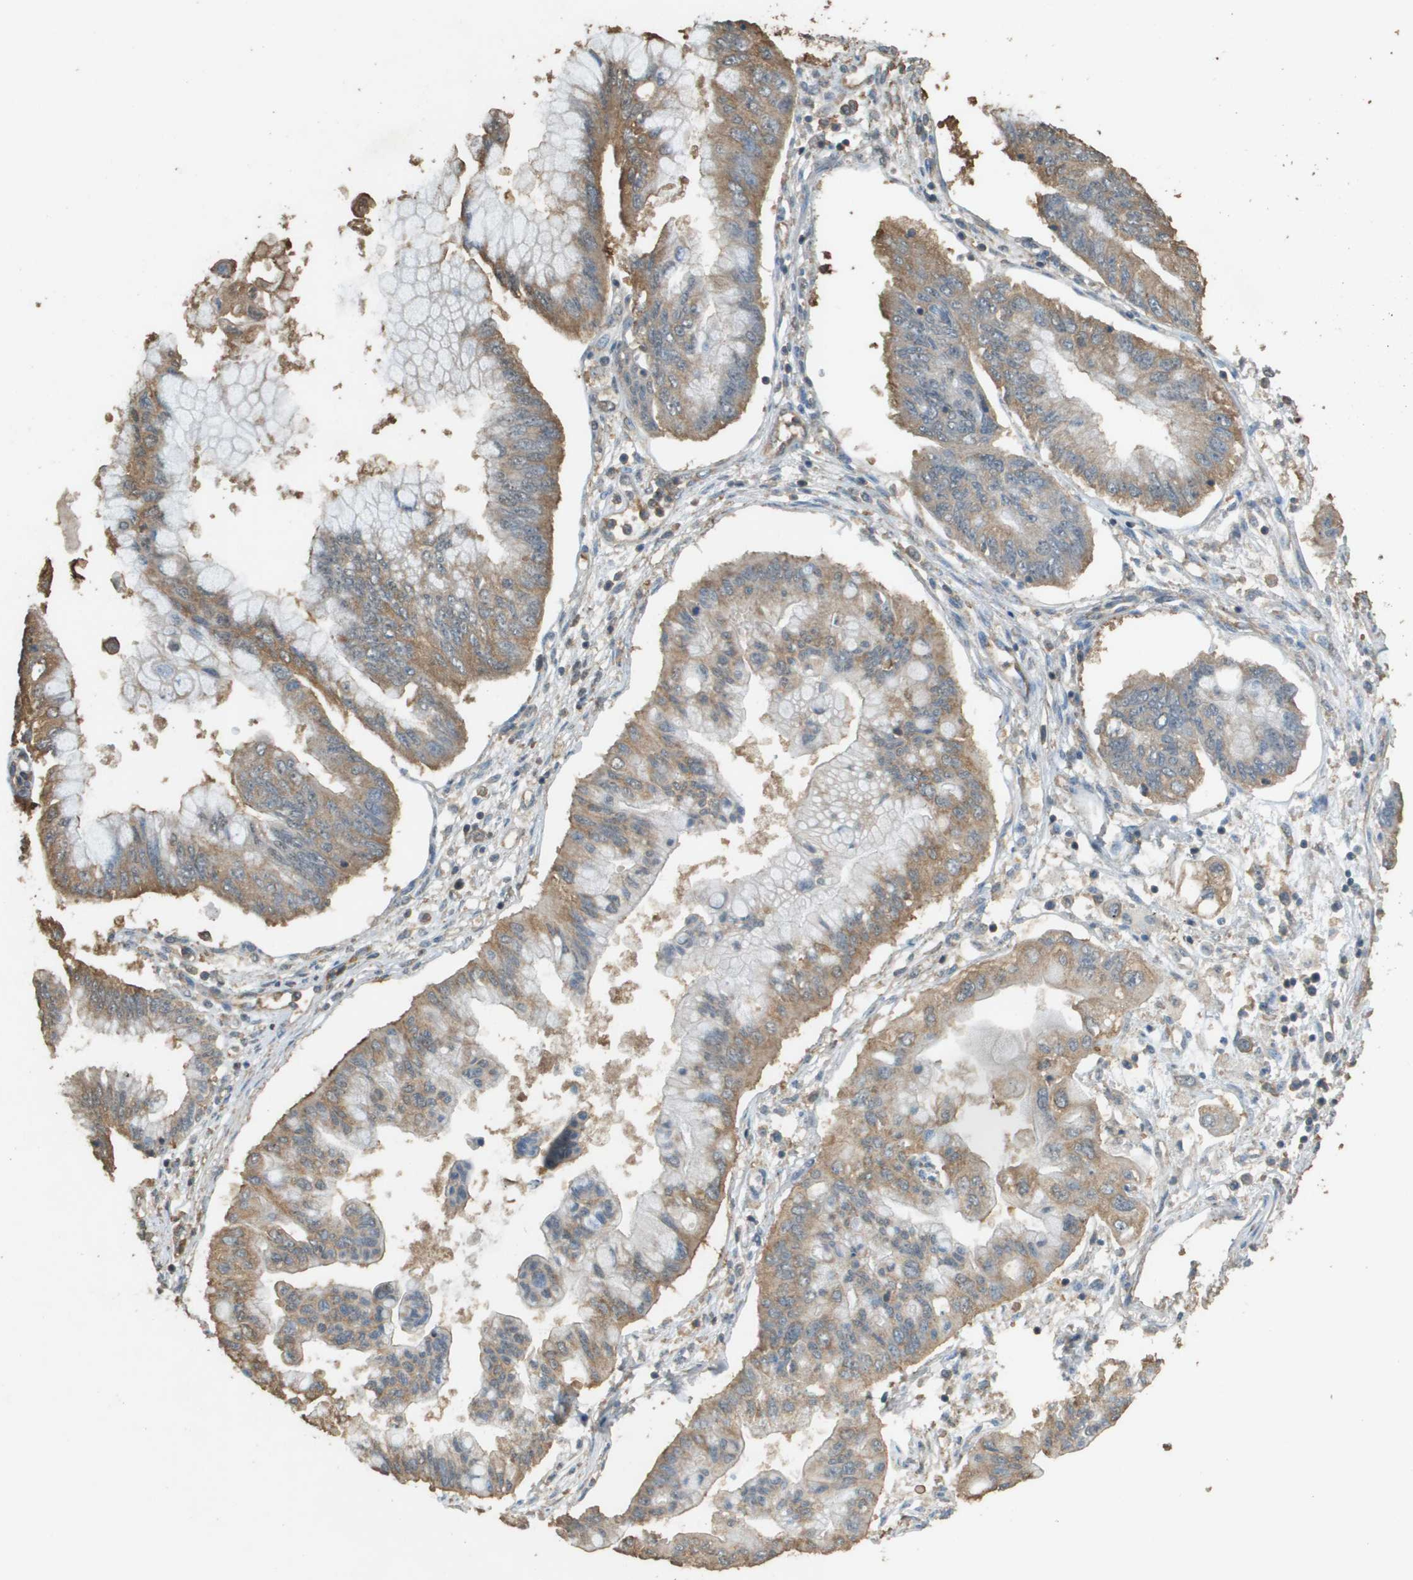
{"staining": {"intensity": "moderate", "quantity": ">75%", "location": "cytoplasmic/membranous"}, "tissue": "pancreatic cancer", "cell_type": "Tumor cells", "image_type": "cancer", "snomed": [{"axis": "morphology", "description": "Adenocarcinoma, NOS"}, {"axis": "topography", "description": "Pancreas"}], "caption": "Immunohistochemistry (IHC) photomicrograph of neoplastic tissue: pancreatic cancer (adenocarcinoma) stained using immunohistochemistry (IHC) demonstrates medium levels of moderate protein expression localized specifically in the cytoplasmic/membranous of tumor cells, appearing as a cytoplasmic/membranous brown color.", "gene": "MS4A7", "patient": {"sex": "female", "age": 77}}